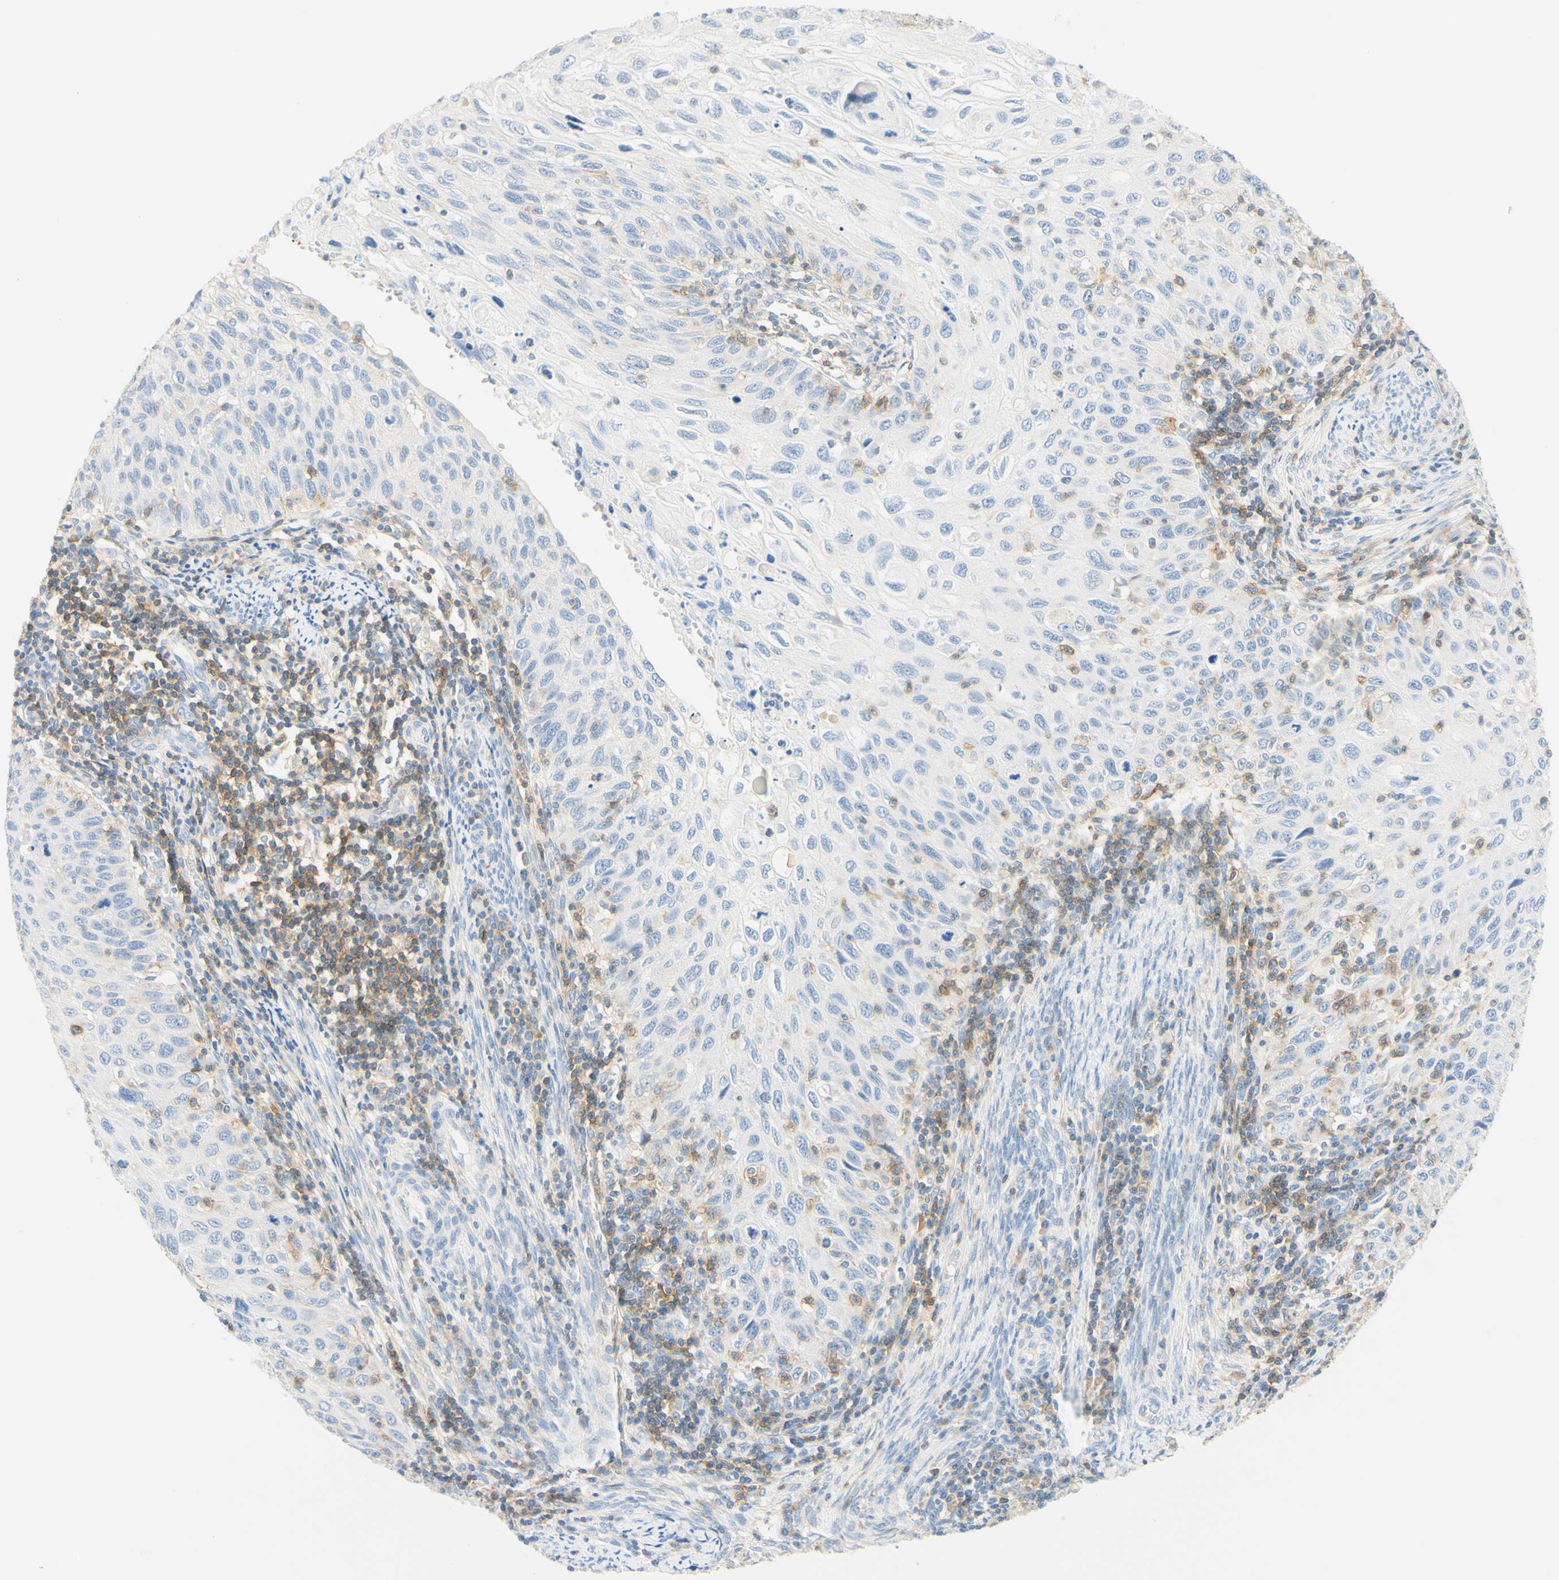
{"staining": {"intensity": "negative", "quantity": "none", "location": "none"}, "tissue": "cervical cancer", "cell_type": "Tumor cells", "image_type": "cancer", "snomed": [{"axis": "morphology", "description": "Squamous cell carcinoma, NOS"}, {"axis": "topography", "description": "Cervix"}], "caption": "There is no significant staining in tumor cells of cervical squamous cell carcinoma.", "gene": "LAT", "patient": {"sex": "female", "age": 70}}